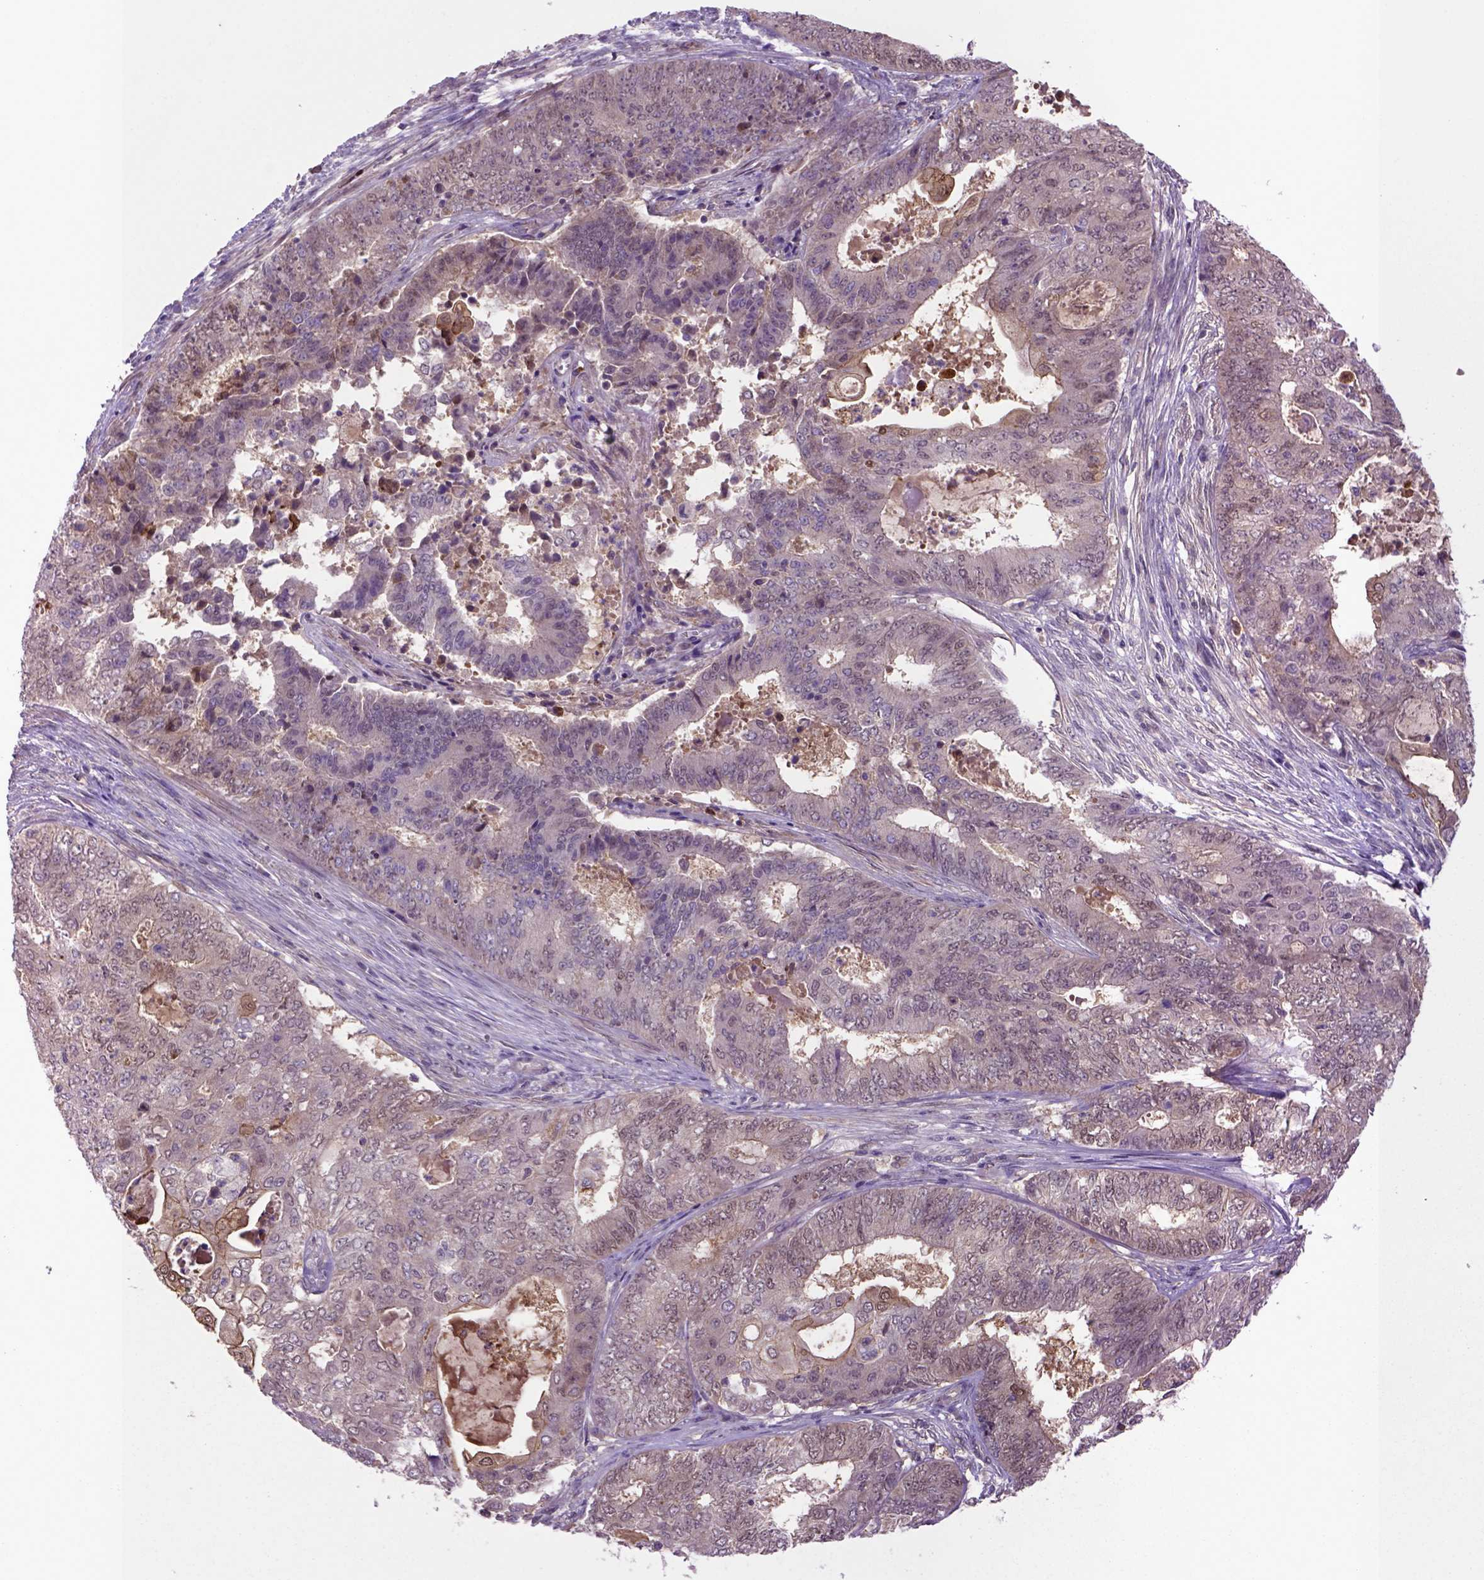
{"staining": {"intensity": "moderate", "quantity": "<25%", "location": "cytoplasmic/membranous,nuclear"}, "tissue": "endometrial cancer", "cell_type": "Tumor cells", "image_type": "cancer", "snomed": [{"axis": "morphology", "description": "Adenocarcinoma, NOS"}, {"axis": "topography", "description": "Endometrium"}], "caption": "Endometrial cancer stained for a protein shows moderate cytoplasmic/membranous and nuclear positivity in tumor cells.", "gene": "HSPBP1", "patient": {"sex": "female", "age": 62}}